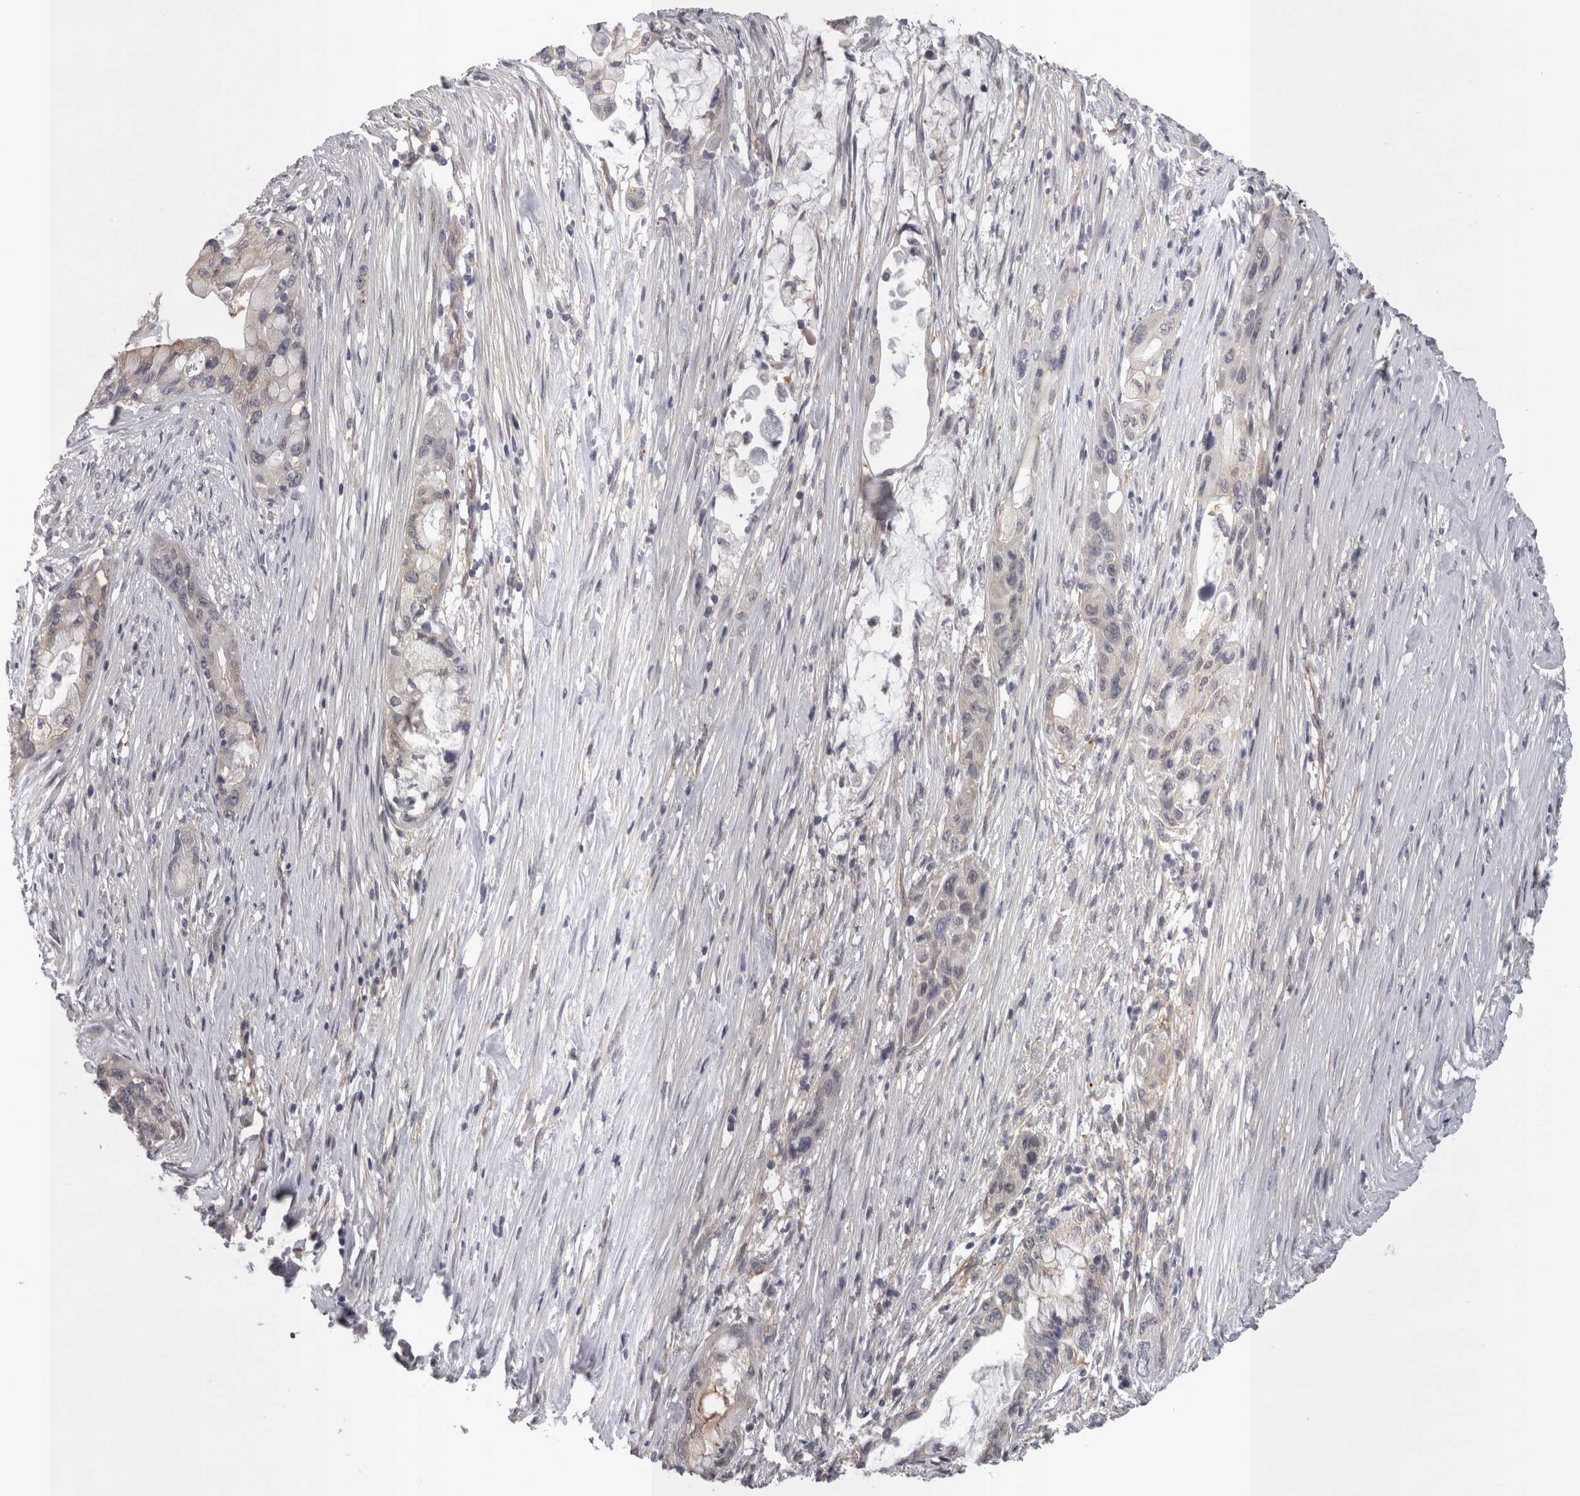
{"staining": {"intensity": "negative", "quantity": "none", "location": "none"}, "tissue": "pancreatic cancer", "cell_type": "Tumor cells", "image_type": "cancer", "snomed": [{"axis": "morphology", "description": "Adenocarcinoma, NOS"}, {"axis": "topography", "description": "Pancreas"}], "caption": "This is an IHC histopathology image of human pancreatic adenocarcinoma. There is no positivity in tumor cells.", "gene": "LYZL6", "patient": {"sex": "male", "age": 53}}